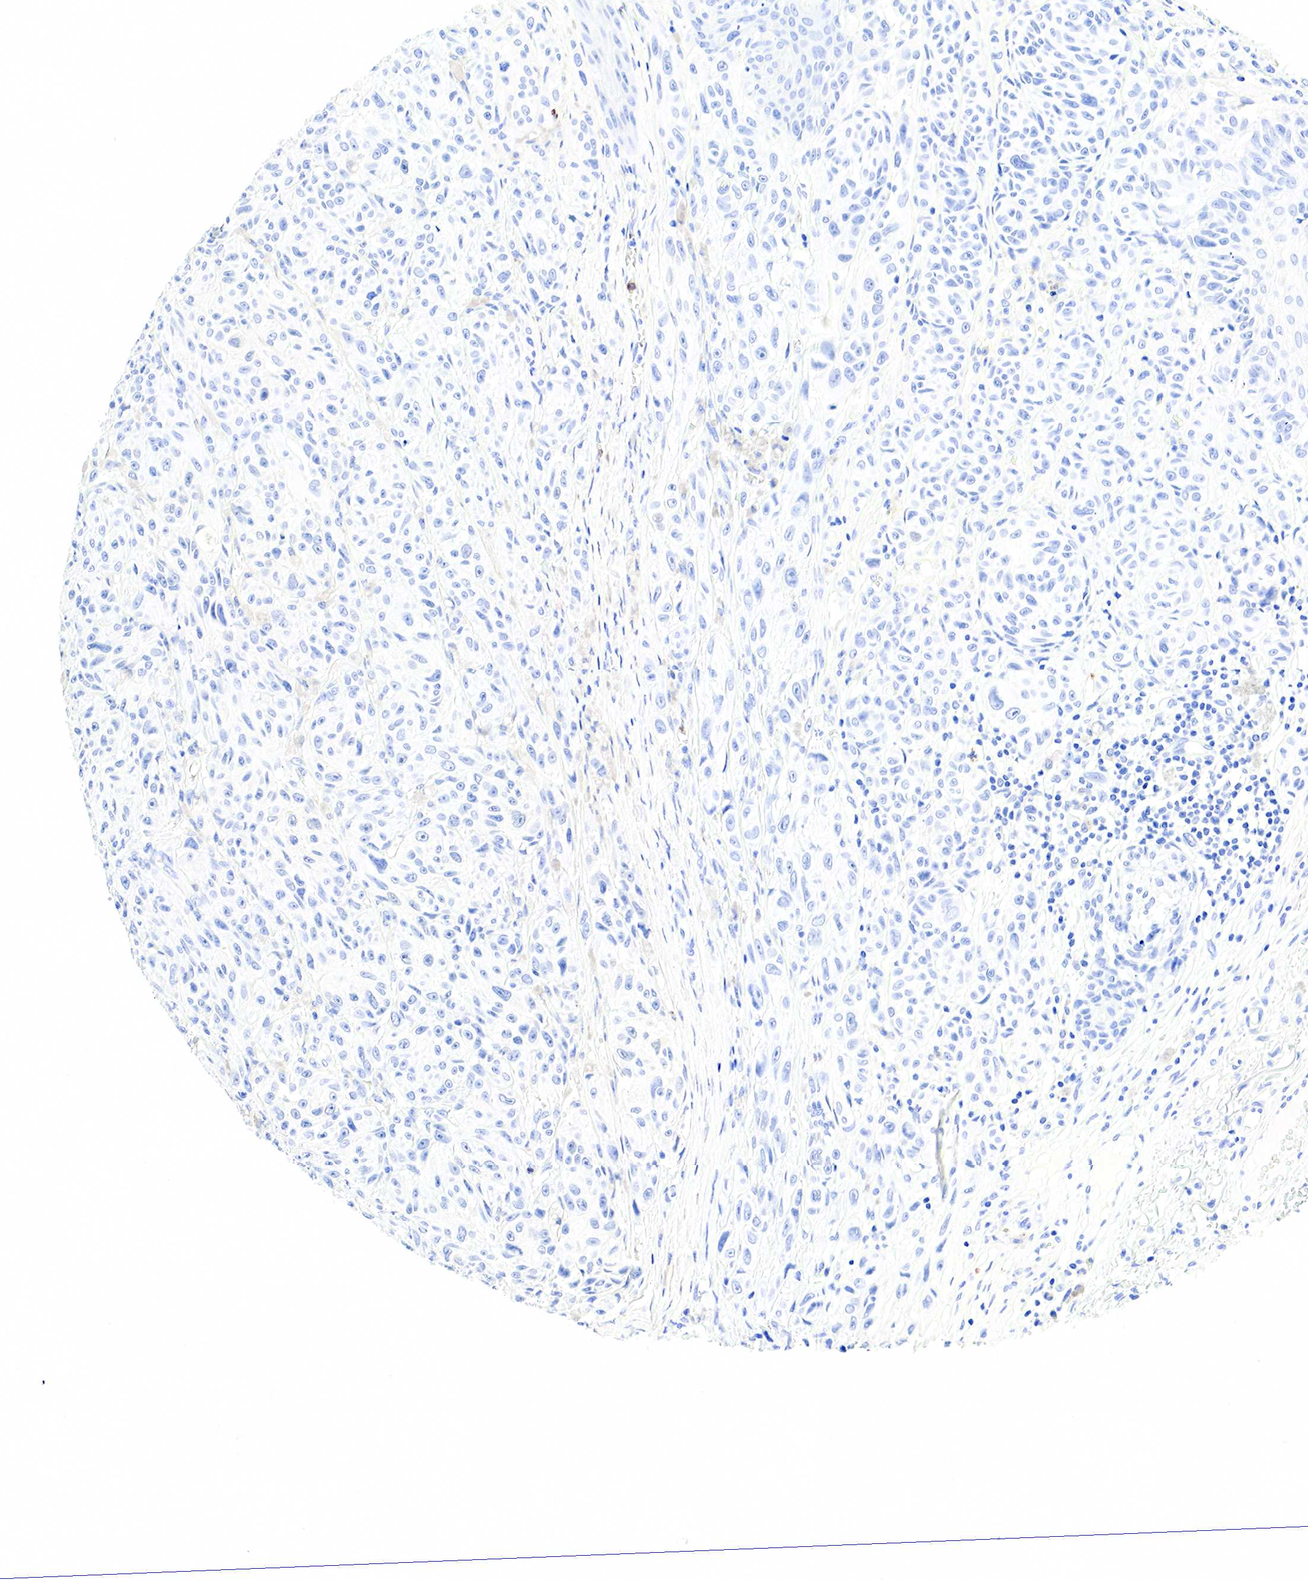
{"staining": {"intensity": "negative", "quantity": "none", "location": "none"}, "tissue": "melanoma", "cell_type": "Tumor cells", "image_type": "cancer", "snomed": [{"axis": "morphology", "description": "Malignant melanoma, NOS"}, {"axis": "topography", "description": "Skin"}], "caption": "IHC image of melanoma stained for a protein (brown), which shows no positivity in tumor cells.", "gene": "FUT4", "patient": {"sex": "male", "age": 70}}